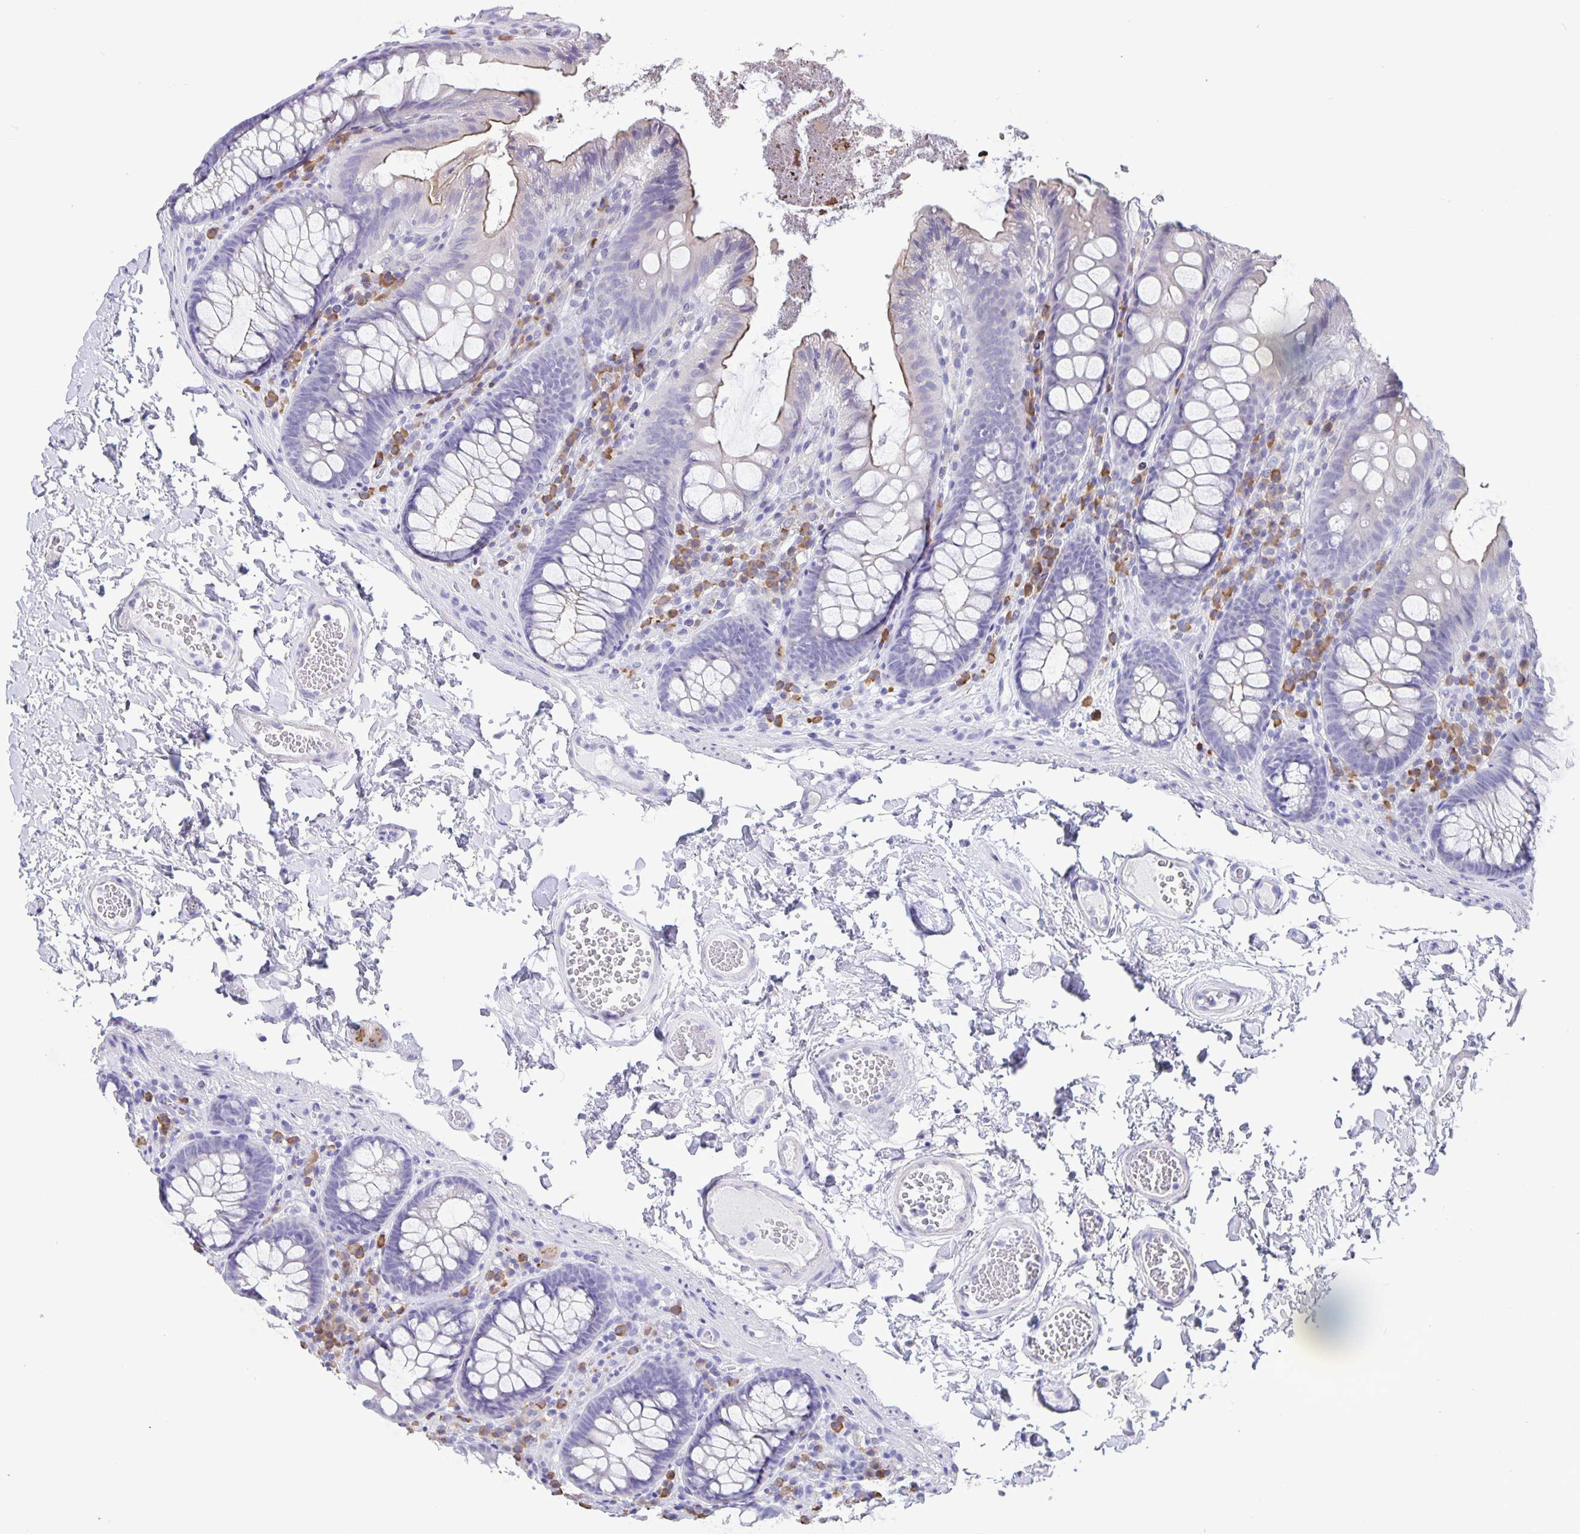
{"staining": {"intensity": "negative", "quantity": "none", "location": "none"}, "tissue": "colon", "cell_type": "Endothelial cells", "image_type": "normal", "snomed": [{"axis": "morphology", "description": "Normal tissue, NOS"}, {"axis": "topography", "description": "Colon"}, {"axis": "topography", "description": "Peripheral nerve tissue"}], "caption": "This is a histopathology image of IHC staining of benign colon, which shows no expression in endothelial cells.", "gene": "ERMN", "patient": {"sex": "male", "age": 84}}